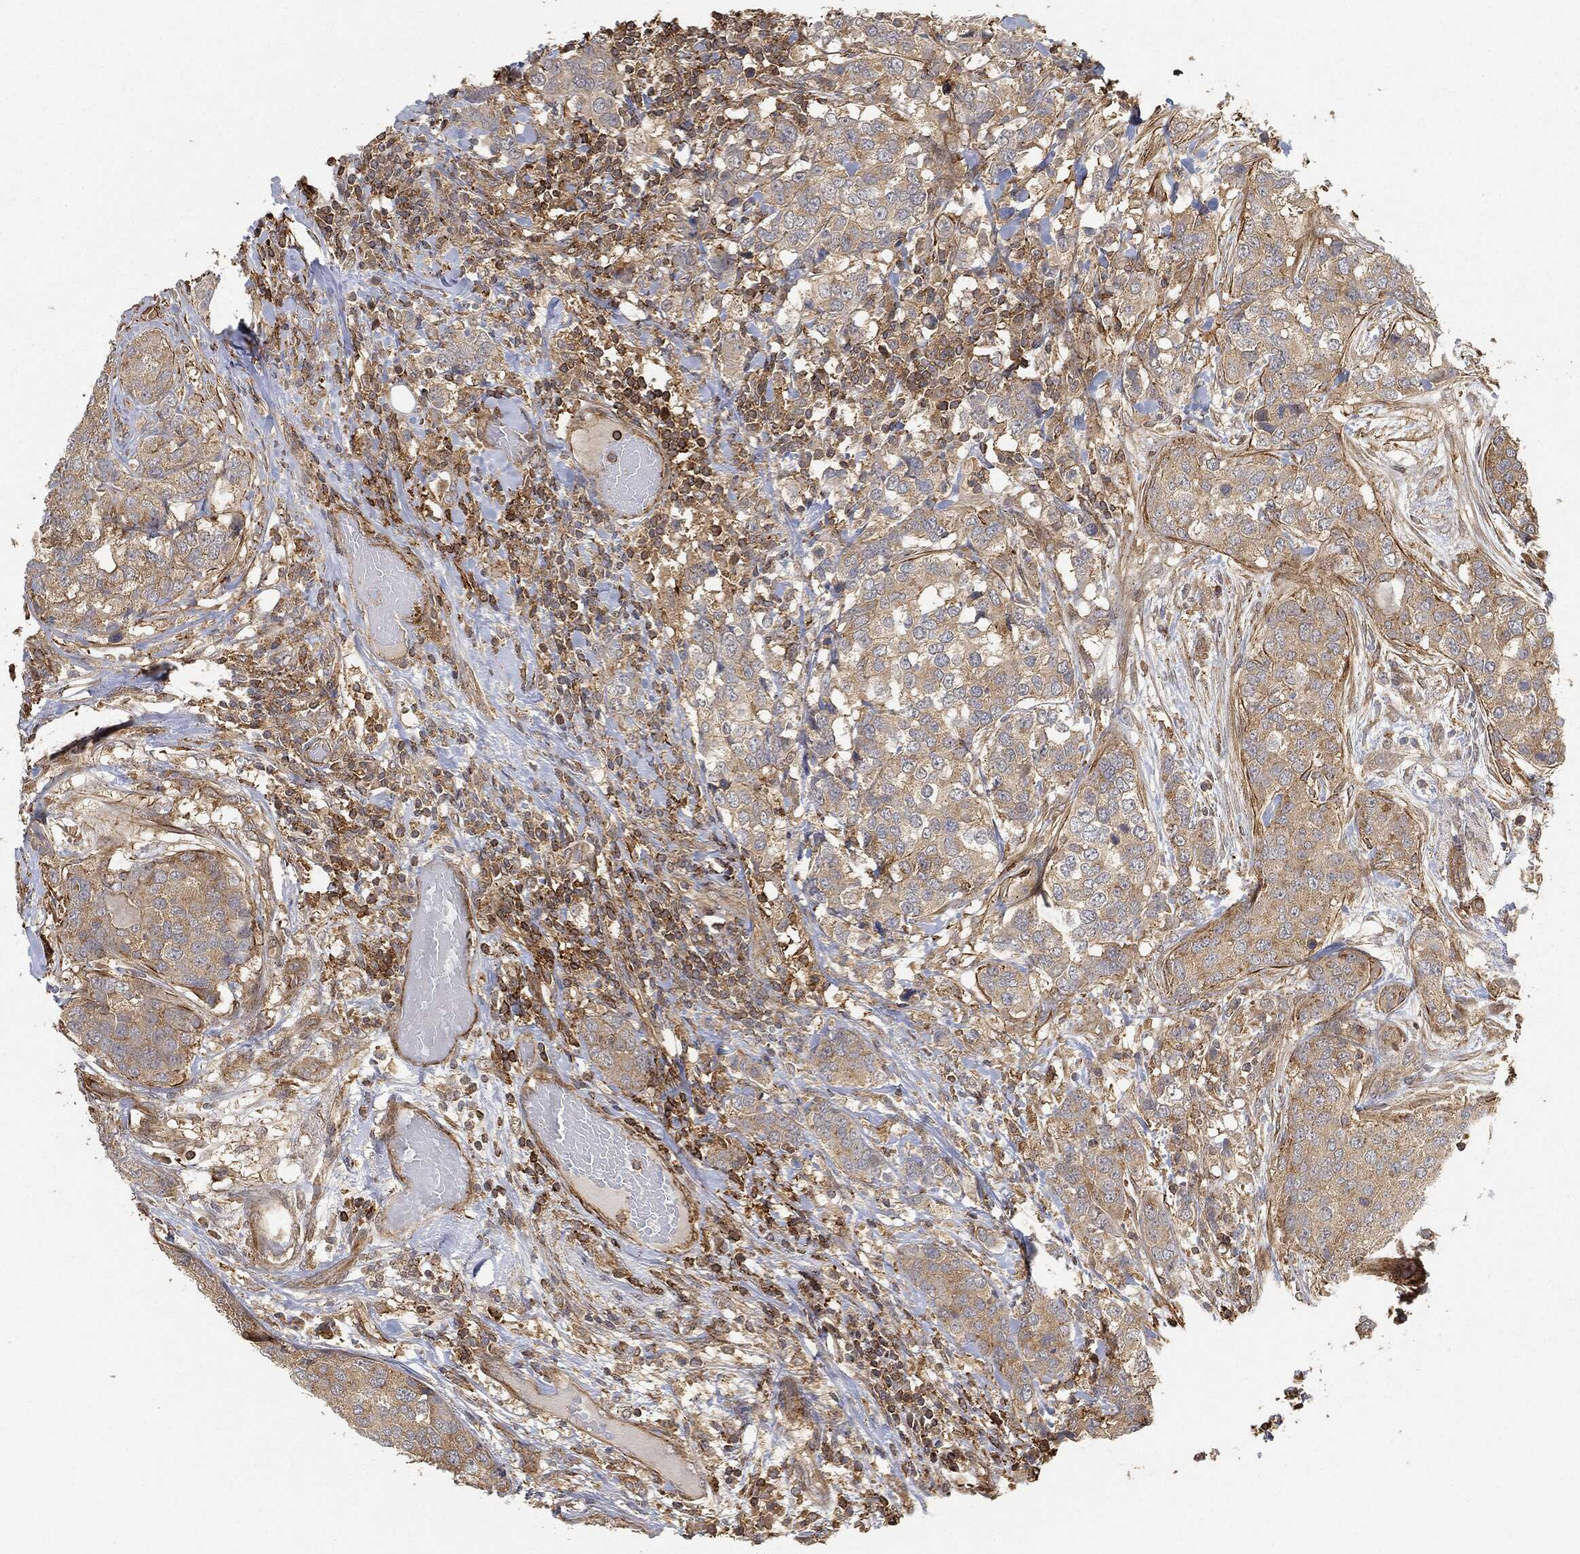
{"staining": {"intensity": "weak", "quantity": ">75%", "location": "cytoplasmic/membranous"}, "tissue": "breast cancer", "cell_type": "Tumor cells", "image_type": "cancer", "snomed": [{"axis": "morphology", "description": "Lobular carcinoma"}, {"axis": "topography", "description": "Breast"}], "caption": "Tumor cells demonstrate low levels of weak cytoplasmic/membranous expression in approximately >75% of cells in breast cancer.", "gene": "TPT1", "patient": {"sex": "female", "age": 59}}